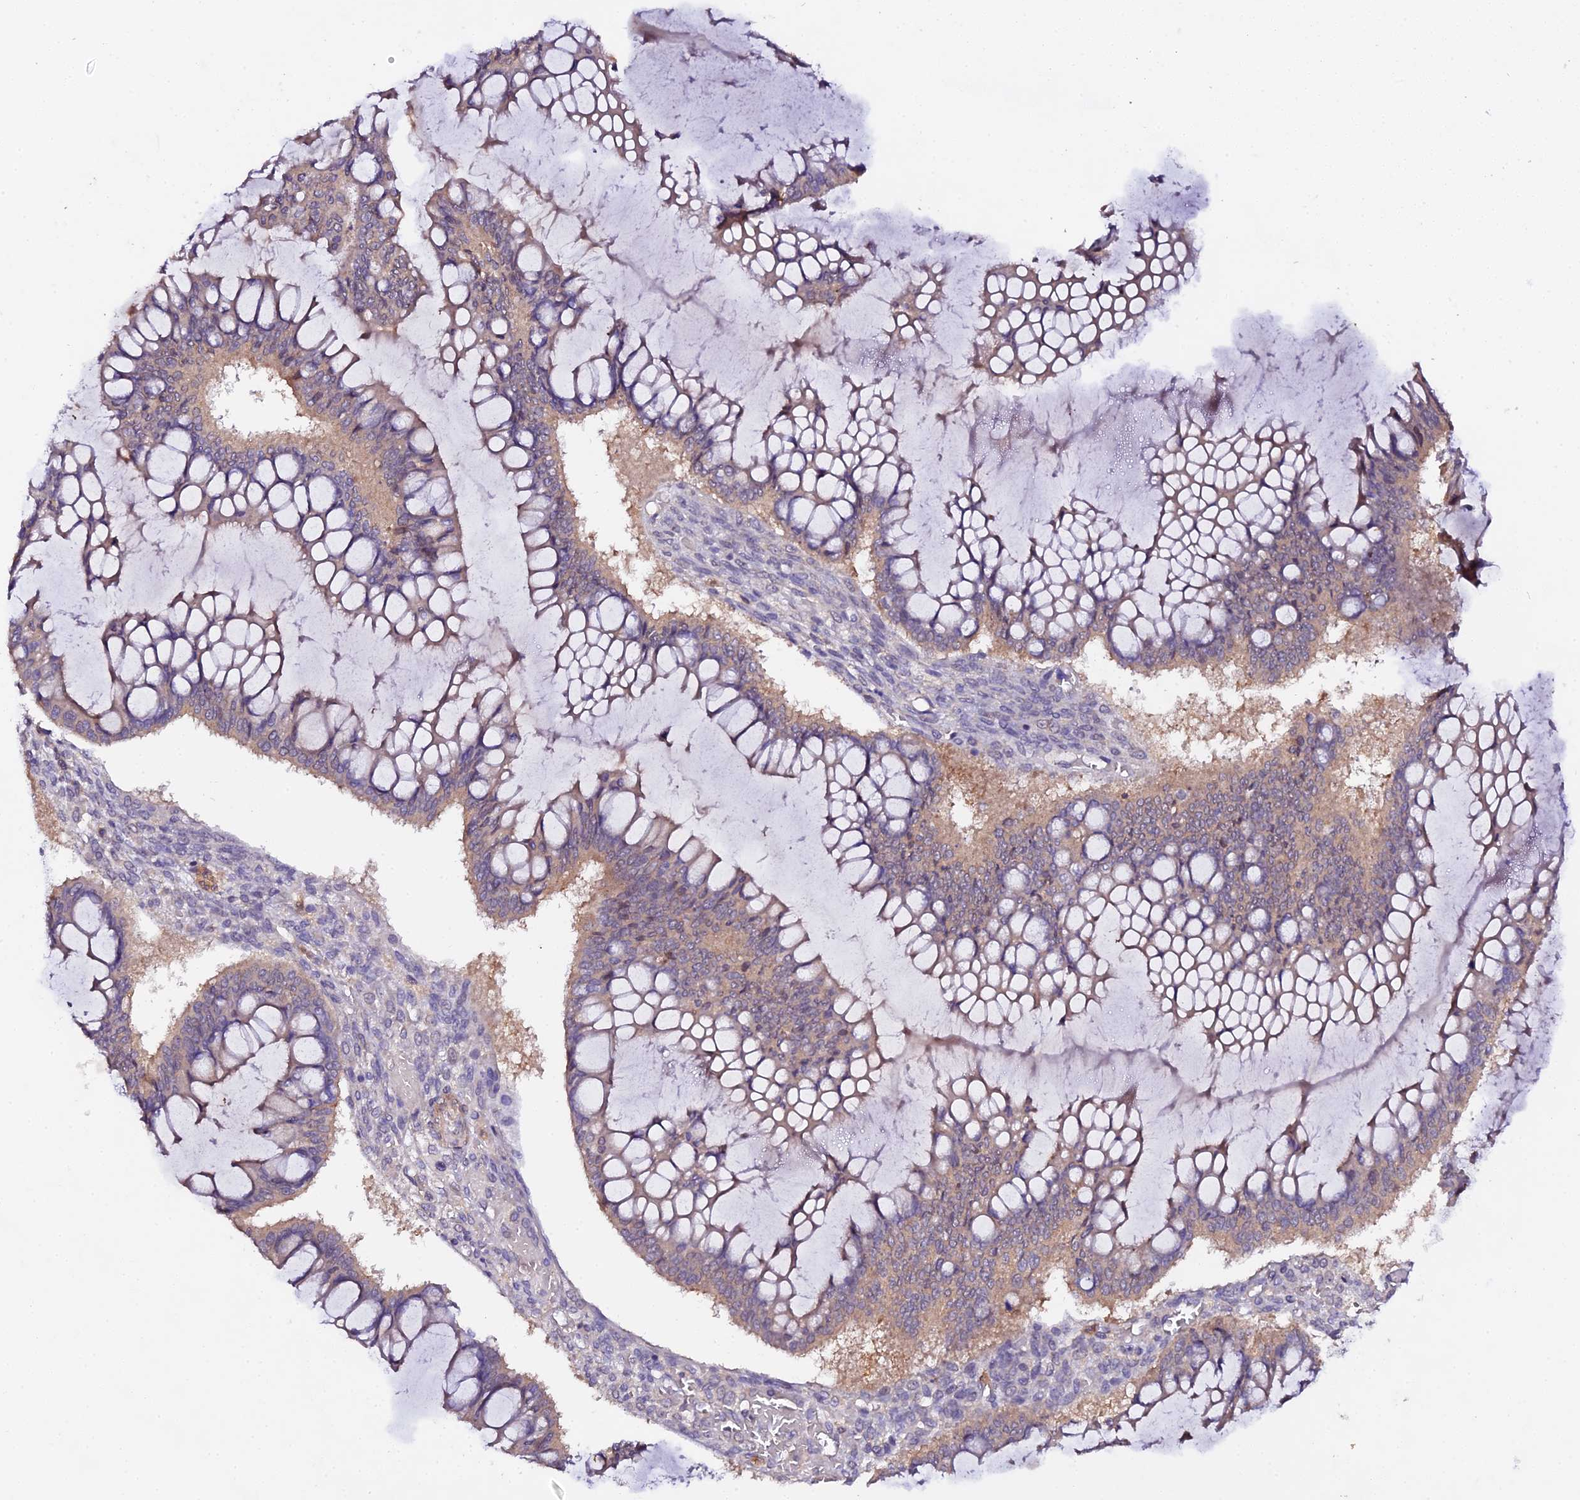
{"staining": {"intensity": "moderate", "quantity": "25%-75%", "location": "cytoplasmic/membranous"}, "tissue": "ovarian cancer", "cell_type": "Tumor cells", "image_type": "cancer", "snomed": [{"axis": "morphology", "description": "Cystadenocarcinoma, mucinous, NOS"}, {"axis": "topography", "description": "Ovary"}], "caption": "Immunohistochemical staining of human mucinous cystadenocarcinoma (ovarian) exhibits moderate cytoplasmic/membranous protein expression in approximately 25%-75% of tumor cells.", "gene": "TRIM26", "patient": {"sex": "female", "age": 73}}